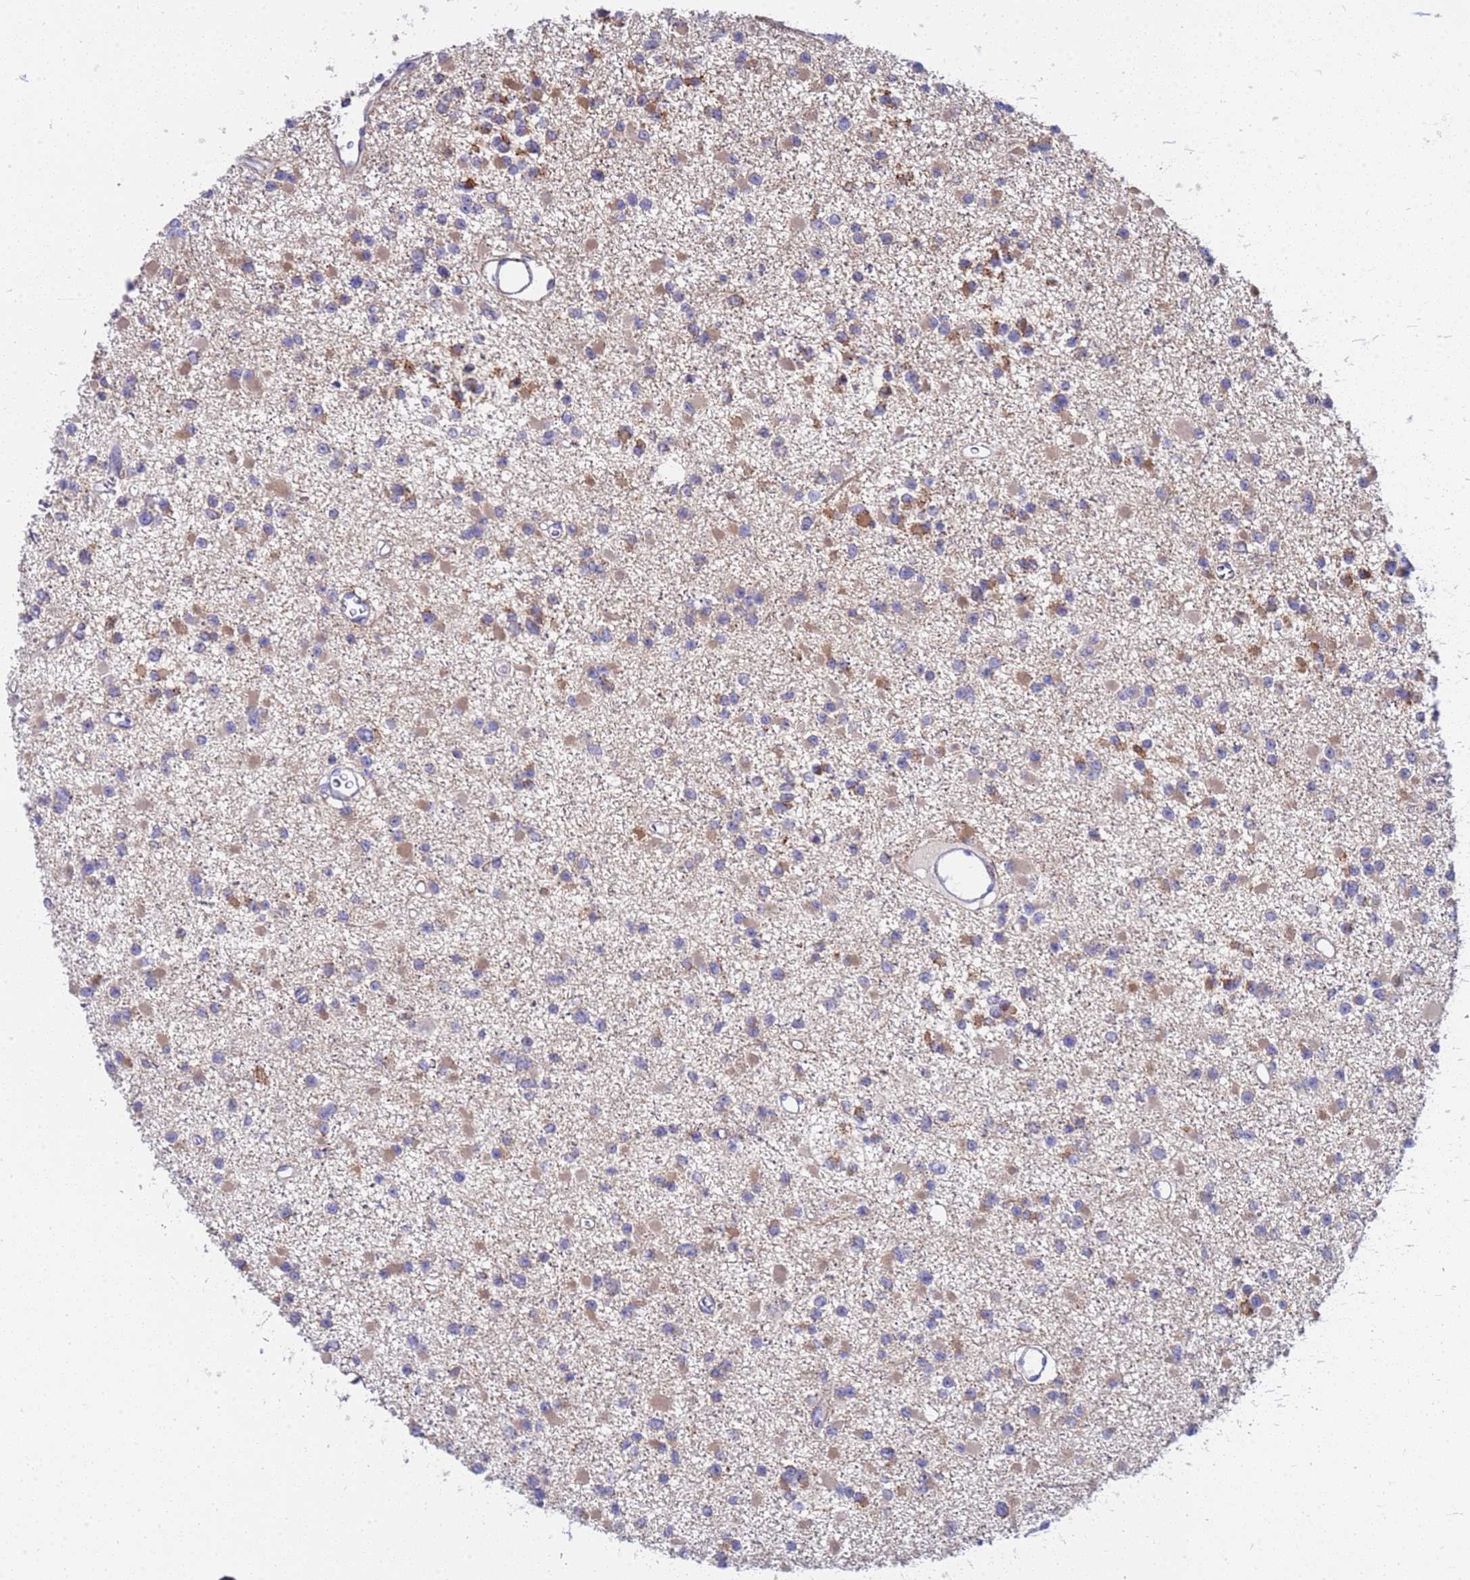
{"staining": {"intensity": "weak", "quantity": "25%-75%", "location": "cytoplasmic/membranous"}, "tissue": "glioma", "cell_type": "Tumor cells", "image_type": "cancer", "snomed": [{"axis": "morphology", "description": "Glioma, malignant, Low grade"}, {"axis": "topography", "description": "Brain"}], "caption": "Immunohistochemistry image of human malignant glioma (low-grade) stained for a protein (brown), which shows low levels of weak cytoplasmic/membranous expression in approximately 25%-75% of tumor cells.", "gene": "ENOSF1", "patient": {"sex": "female", "age": 22}}